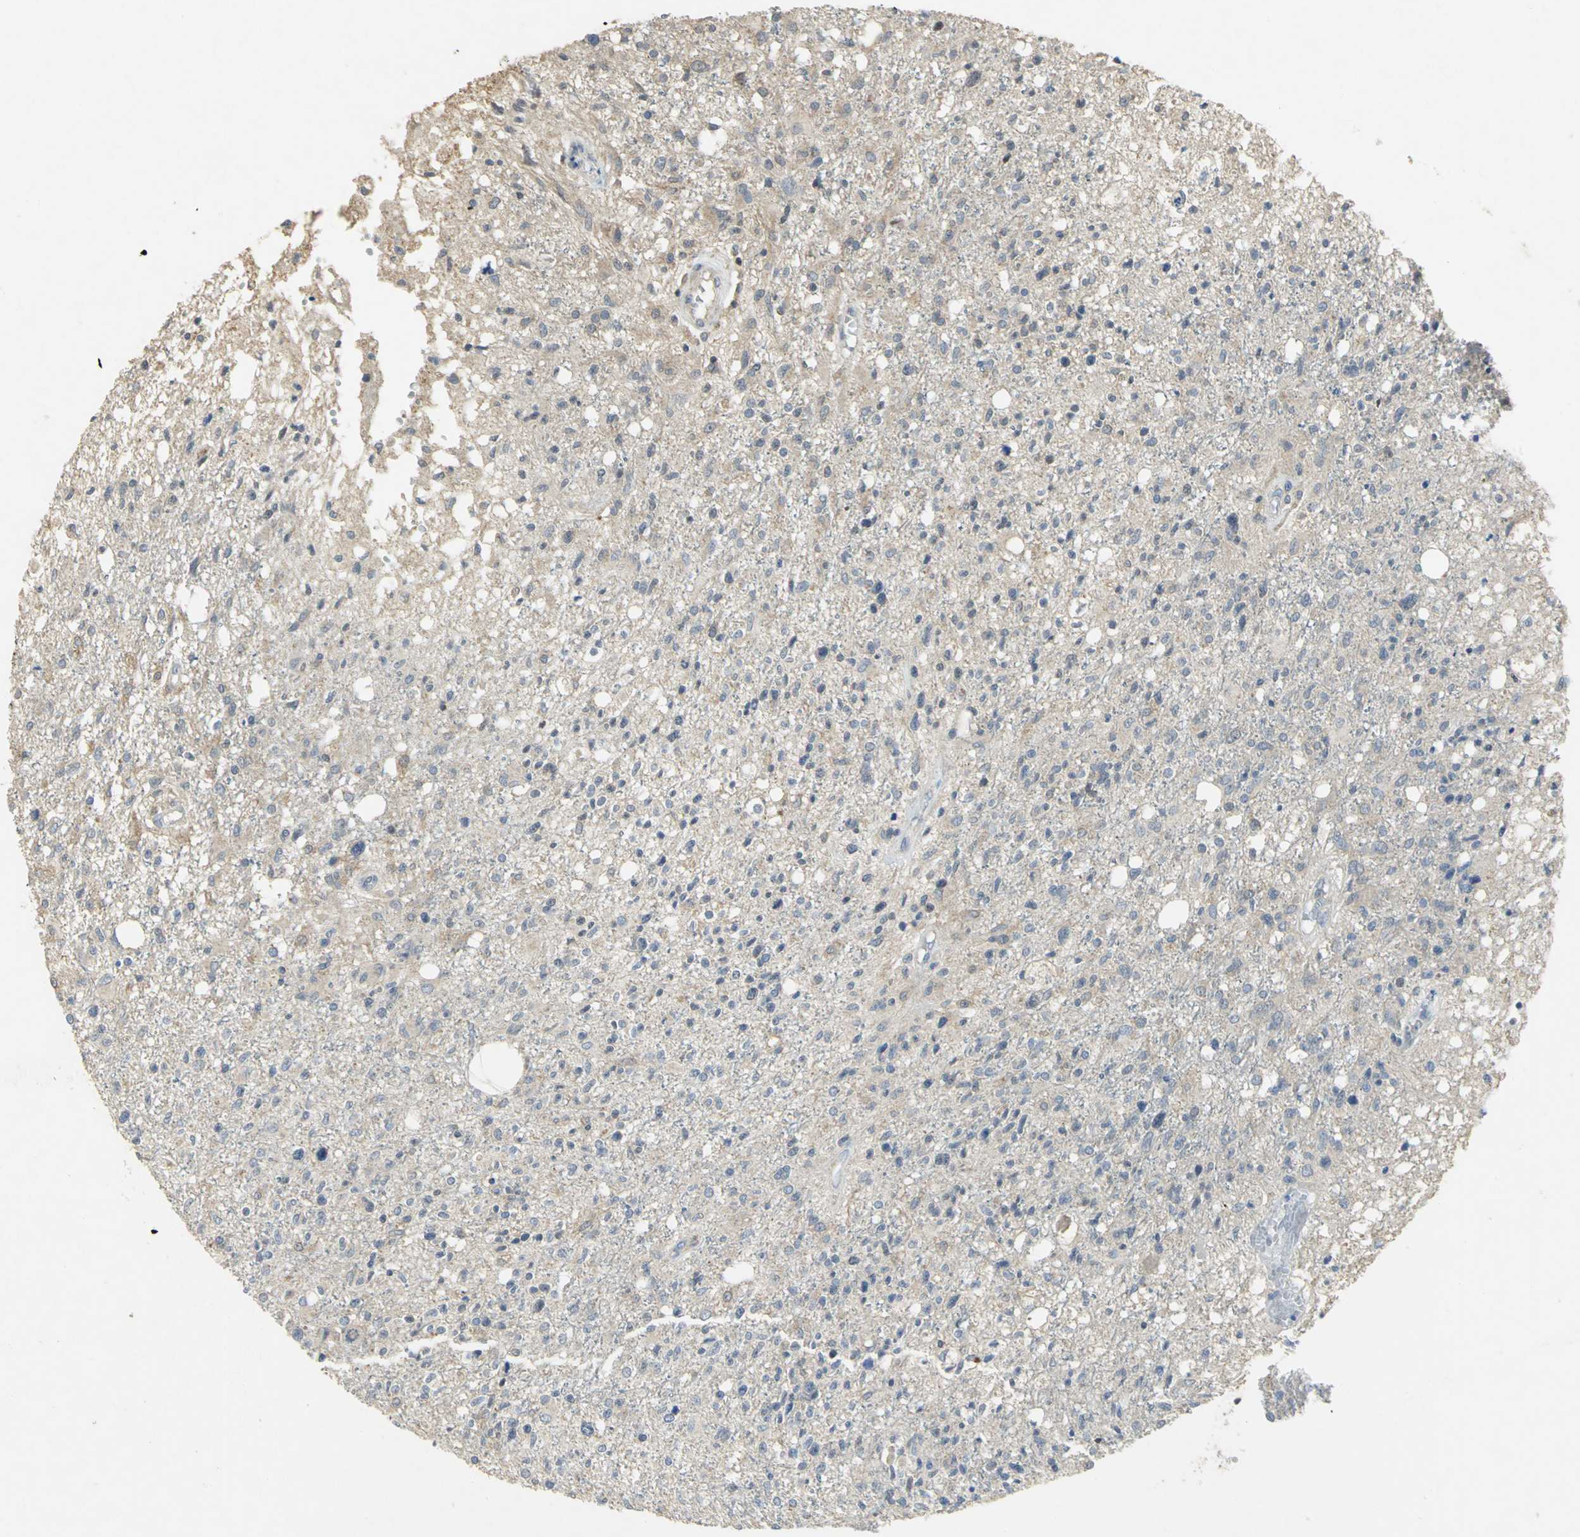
{"staining": {"intensity": "negative", "quantity": "none", "location": "none"}, "tissue": "glioma", "cell_type": "Tumor cells", "image_type": "cancer", "snomed": [{"axis": "morphology", "description": "Glioma, malignant, High grade"}, {"axis": "topography", "description": "Cerebral cortex"}], "caption": "The micrograph displays no significant positivity in tumor cells of malignant high-grade glioma. (Stains: DAB IHC with hematoxylin counter stain, Microscopy: brightfield microscopy at high magnification).", "gene": "PPIA", "patient": {"sex": "male", "age": 76}}